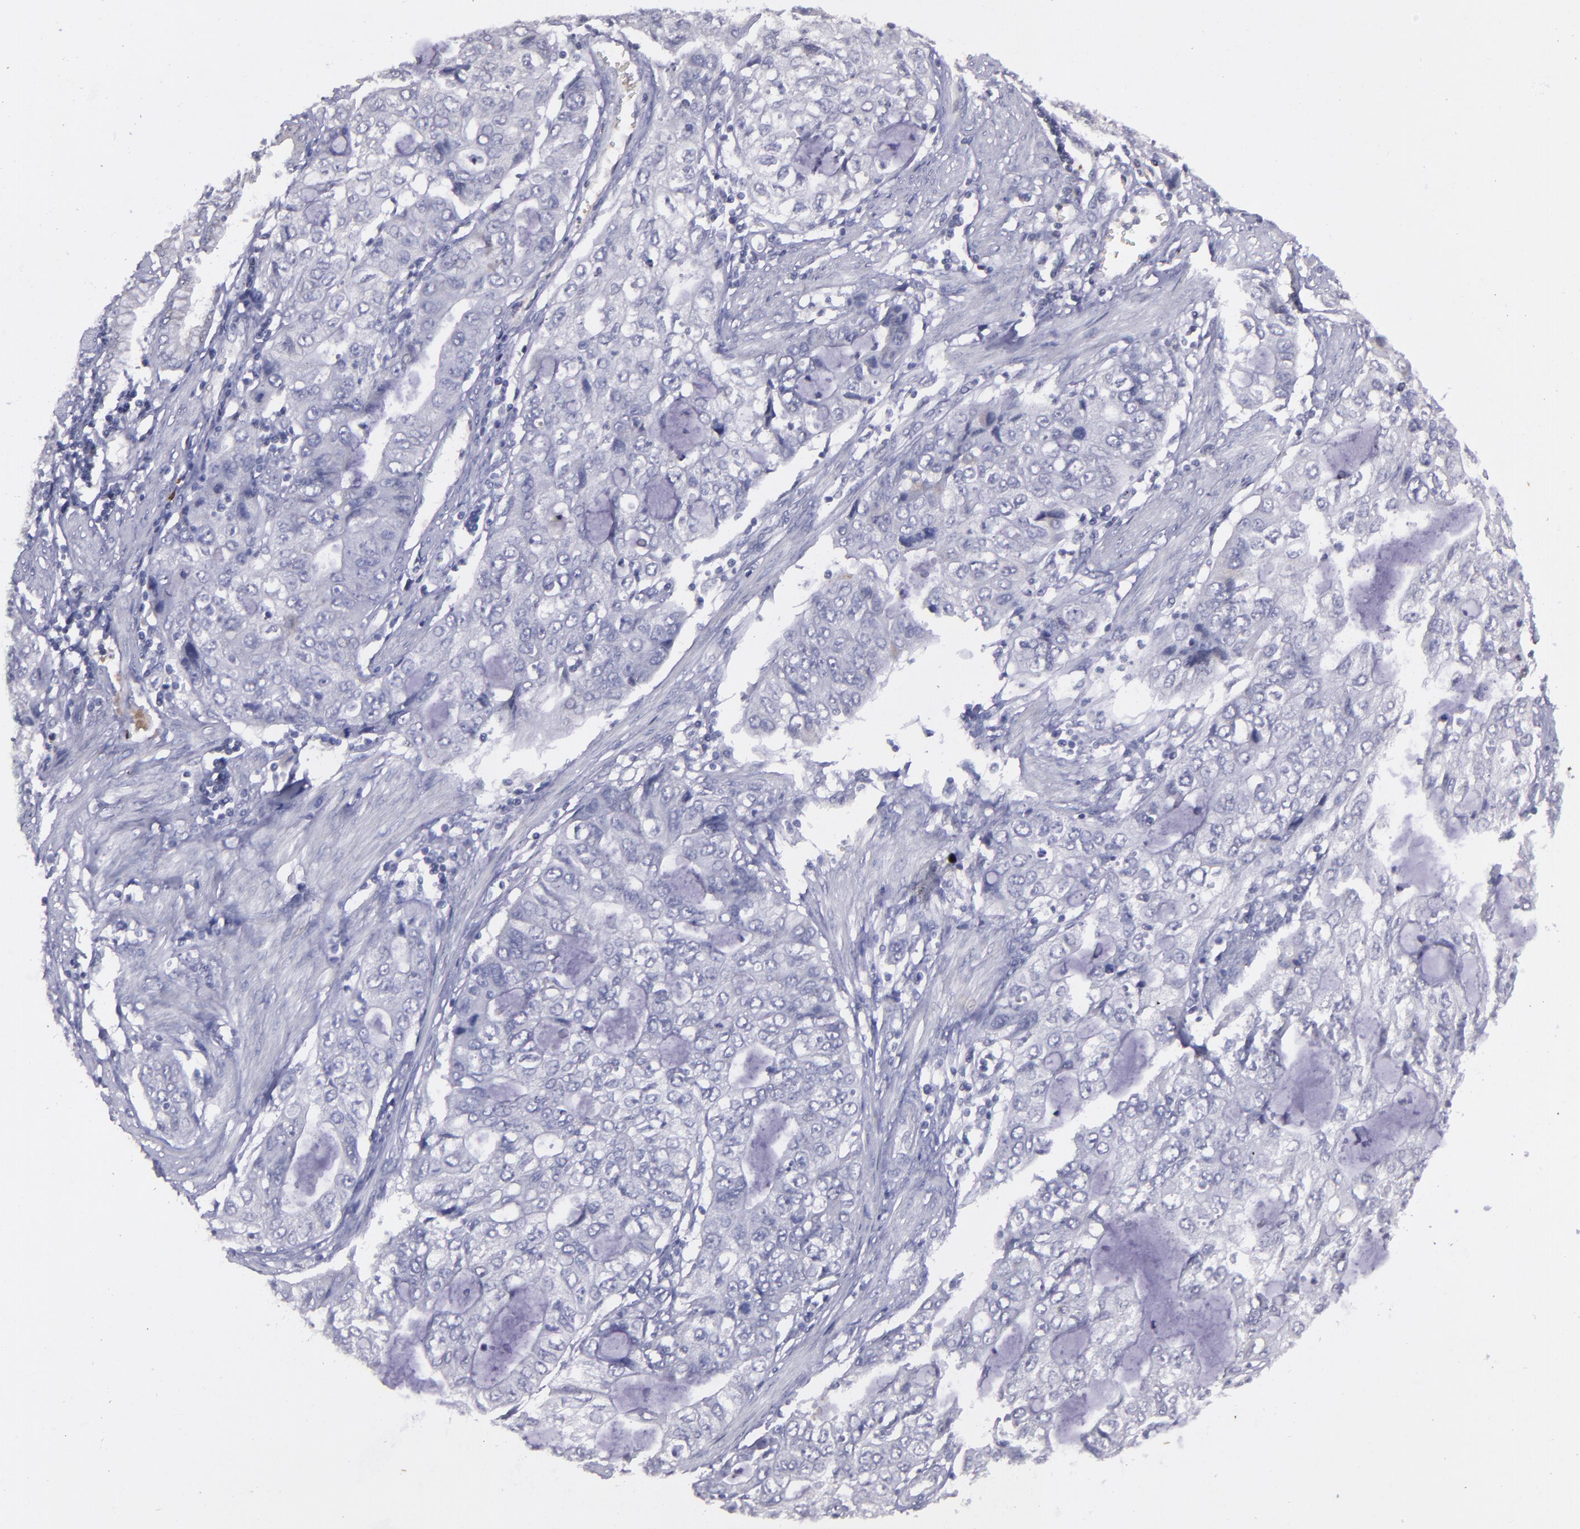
{"staining": {"intensity": "negative", "quantity": "none", "location": "none"}, "tissue": "stomach cancer", "cell_type": "Tumor cells", "image_type": "cancer", "snomed": [{"axis": "morphology", "description": "Adenocarcinoma, NOS"}, {"axis": "topography", "description": "Stomach, upper"}], "caption": "Immunohistochemistry histopathology image of neoplastic tissue: adenocarcinoma (stomach) stained with DAB (3,3'-diaminobenzidine) displays no significant protein positivity in tumor cells.", "gene": "MASP1", "patient": {"sex": "female", "age": 52}}